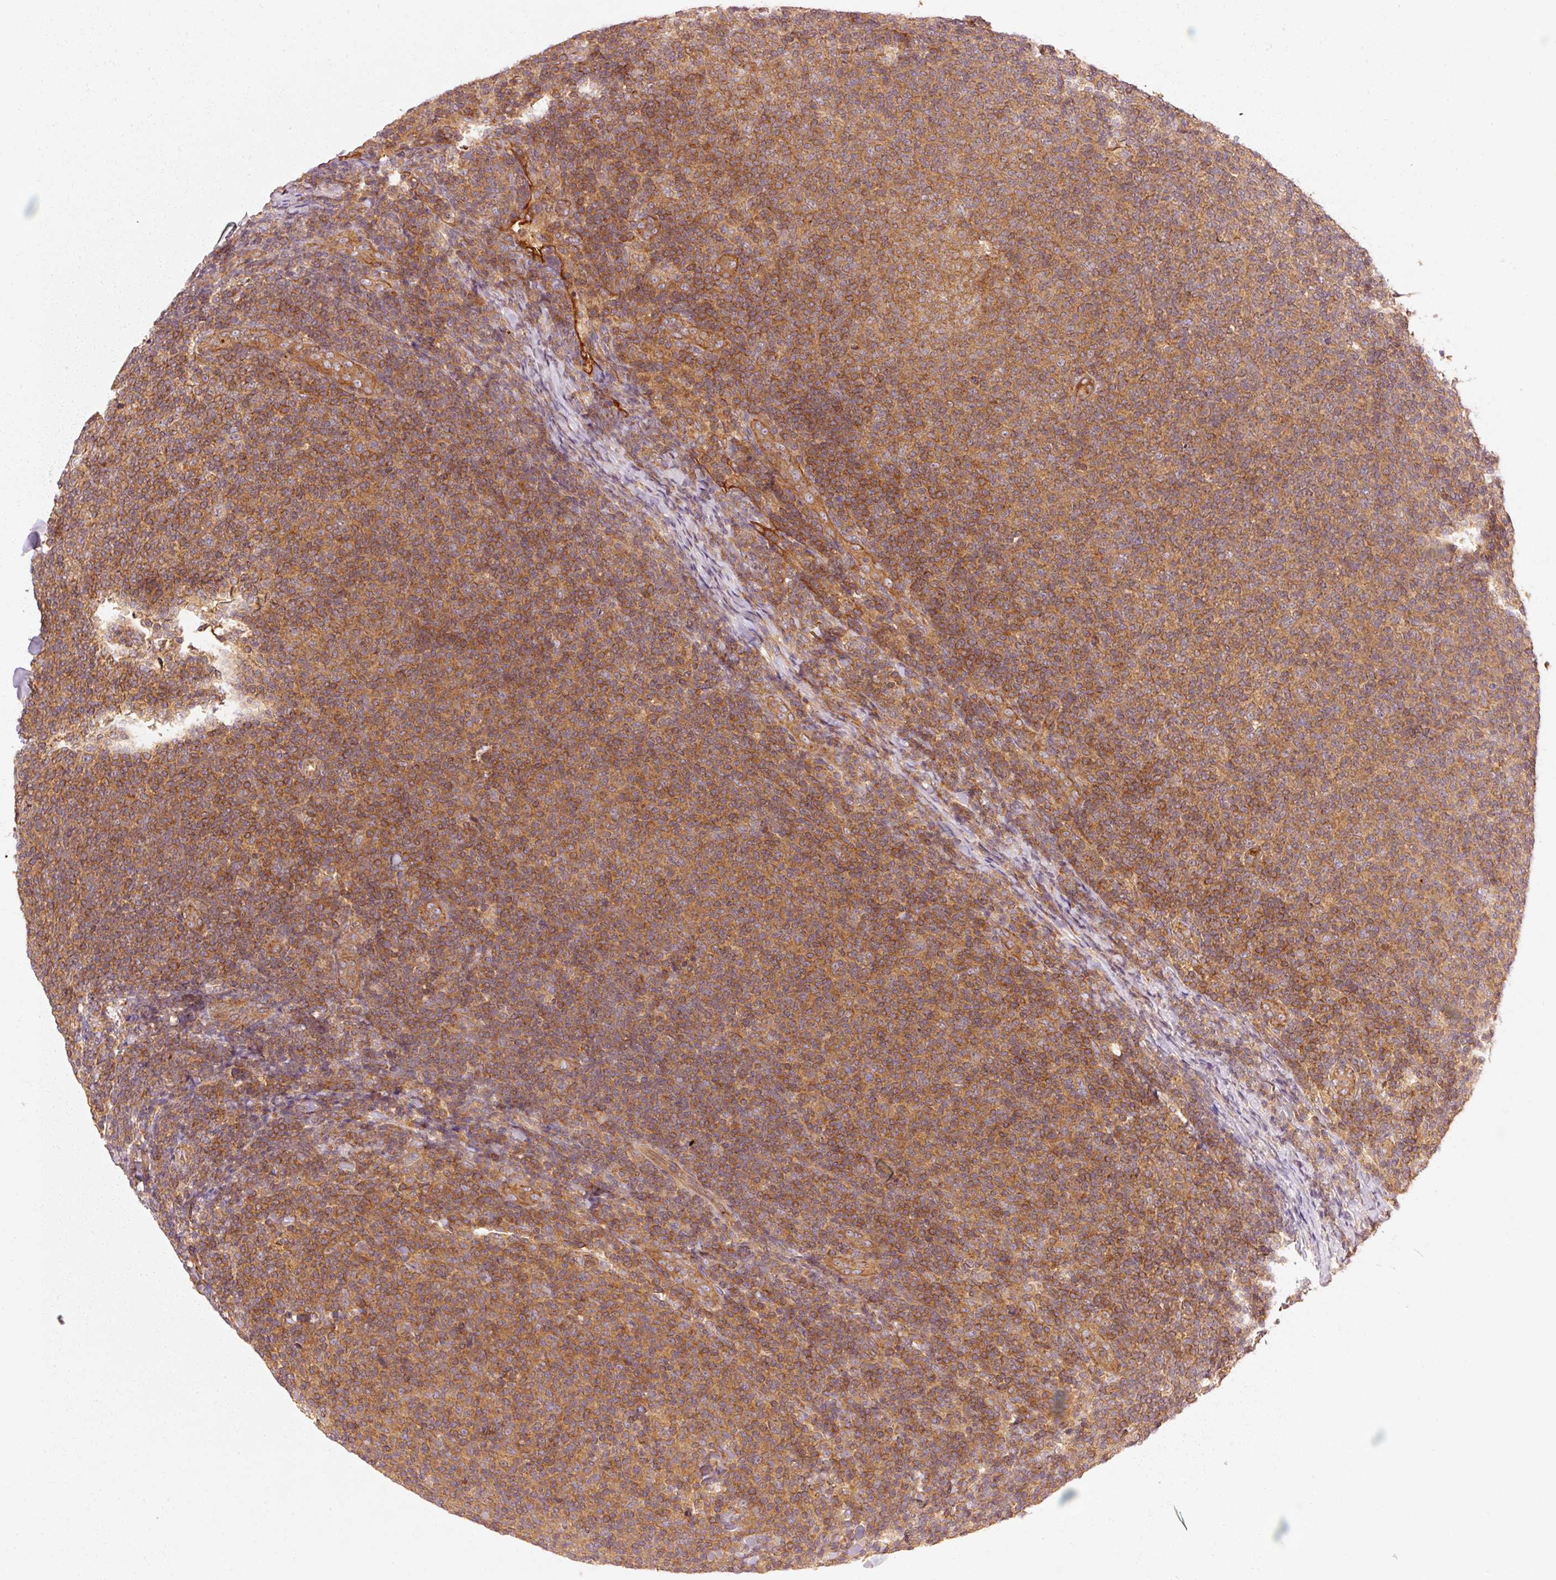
{"staining": {"intensity": "moderate", "quantity": ">75%", "location": "cytoplasmic/membranous"}, "tissue": "lymphoma", "cell_type": "Tumor cells", "image_type": "cancer", "snomed": [{"axis": "morphology", "description": "Malignant lymphoma, non-Hodgkin's type, Low grade"}, {"axis": "topography", "description": "Lymph node"}], "caption": "Tumor cells display moderate cytoplasmic/membranous expression in approximately >75% of cells in low-grade malignant lymphoma, non-Hodgkin's type. The staining is performed using DAB brown chromogen to label protein expression. The nuclei are counter-stained blue using hematoxylin.", "gene": "CTNNA1", "patient": {"sex": "male", "age": 66}}